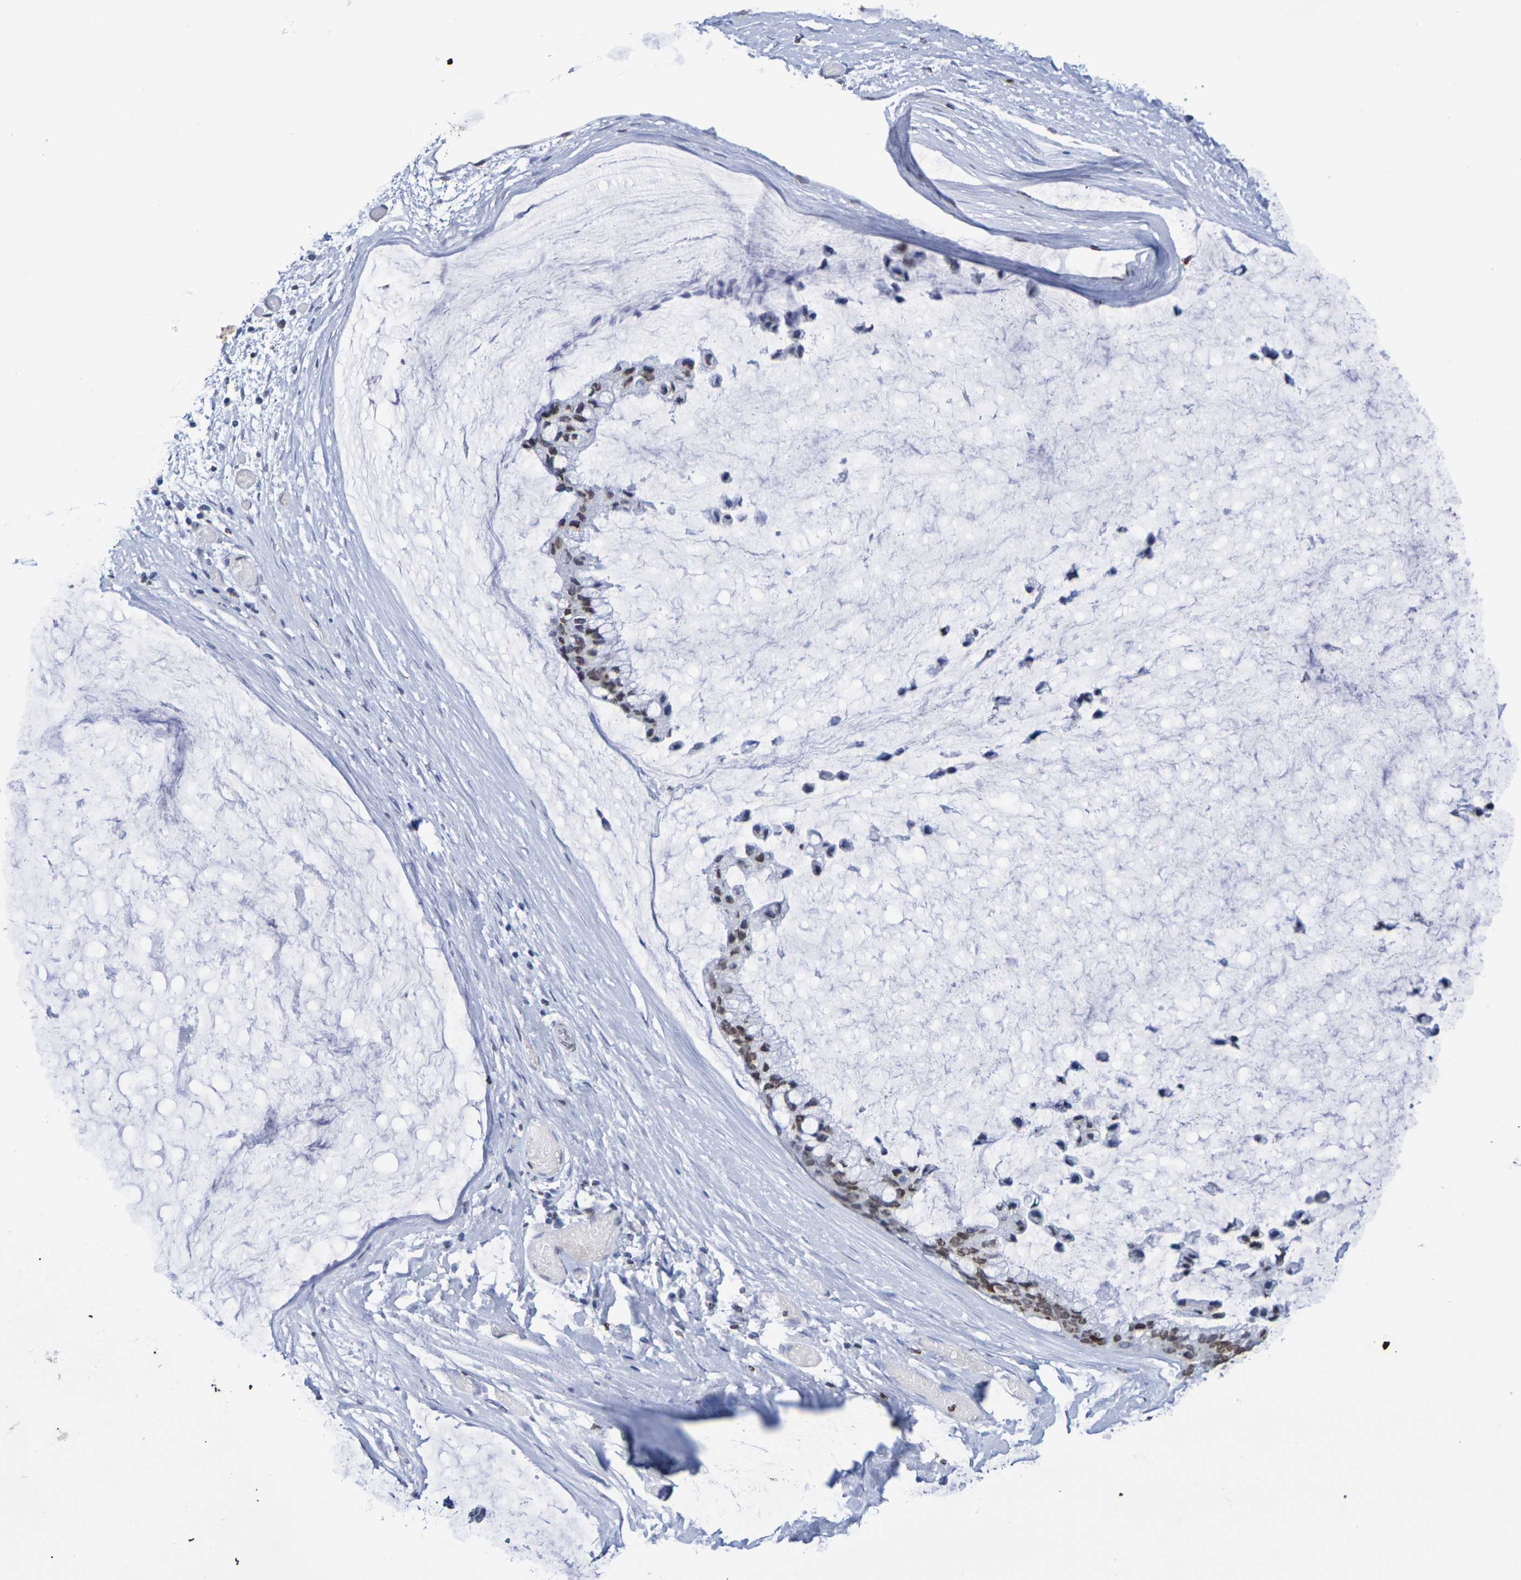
{"staining": {"intensity": "moderate", "quantity": ">75%", "location": "nuclear"}, "tissue": "ovarian cancer", "cell_type": "Tumor cells", "image_type": "cancer", "snomed": [{"axis": "morphology", "description": "Cystadenocarcinoma, mucinous, NOS"}, {"axis": "topography", "description": "Ovary"}], "caption": "The image demonstrates staining of ovarian cancer (mucinous cystadenocarcinoma), revealing moderate nuclear protein expression (brown color) within tumor cells.", "gene": "H1-5", "patient": {"sex": "female", "age": 39}}